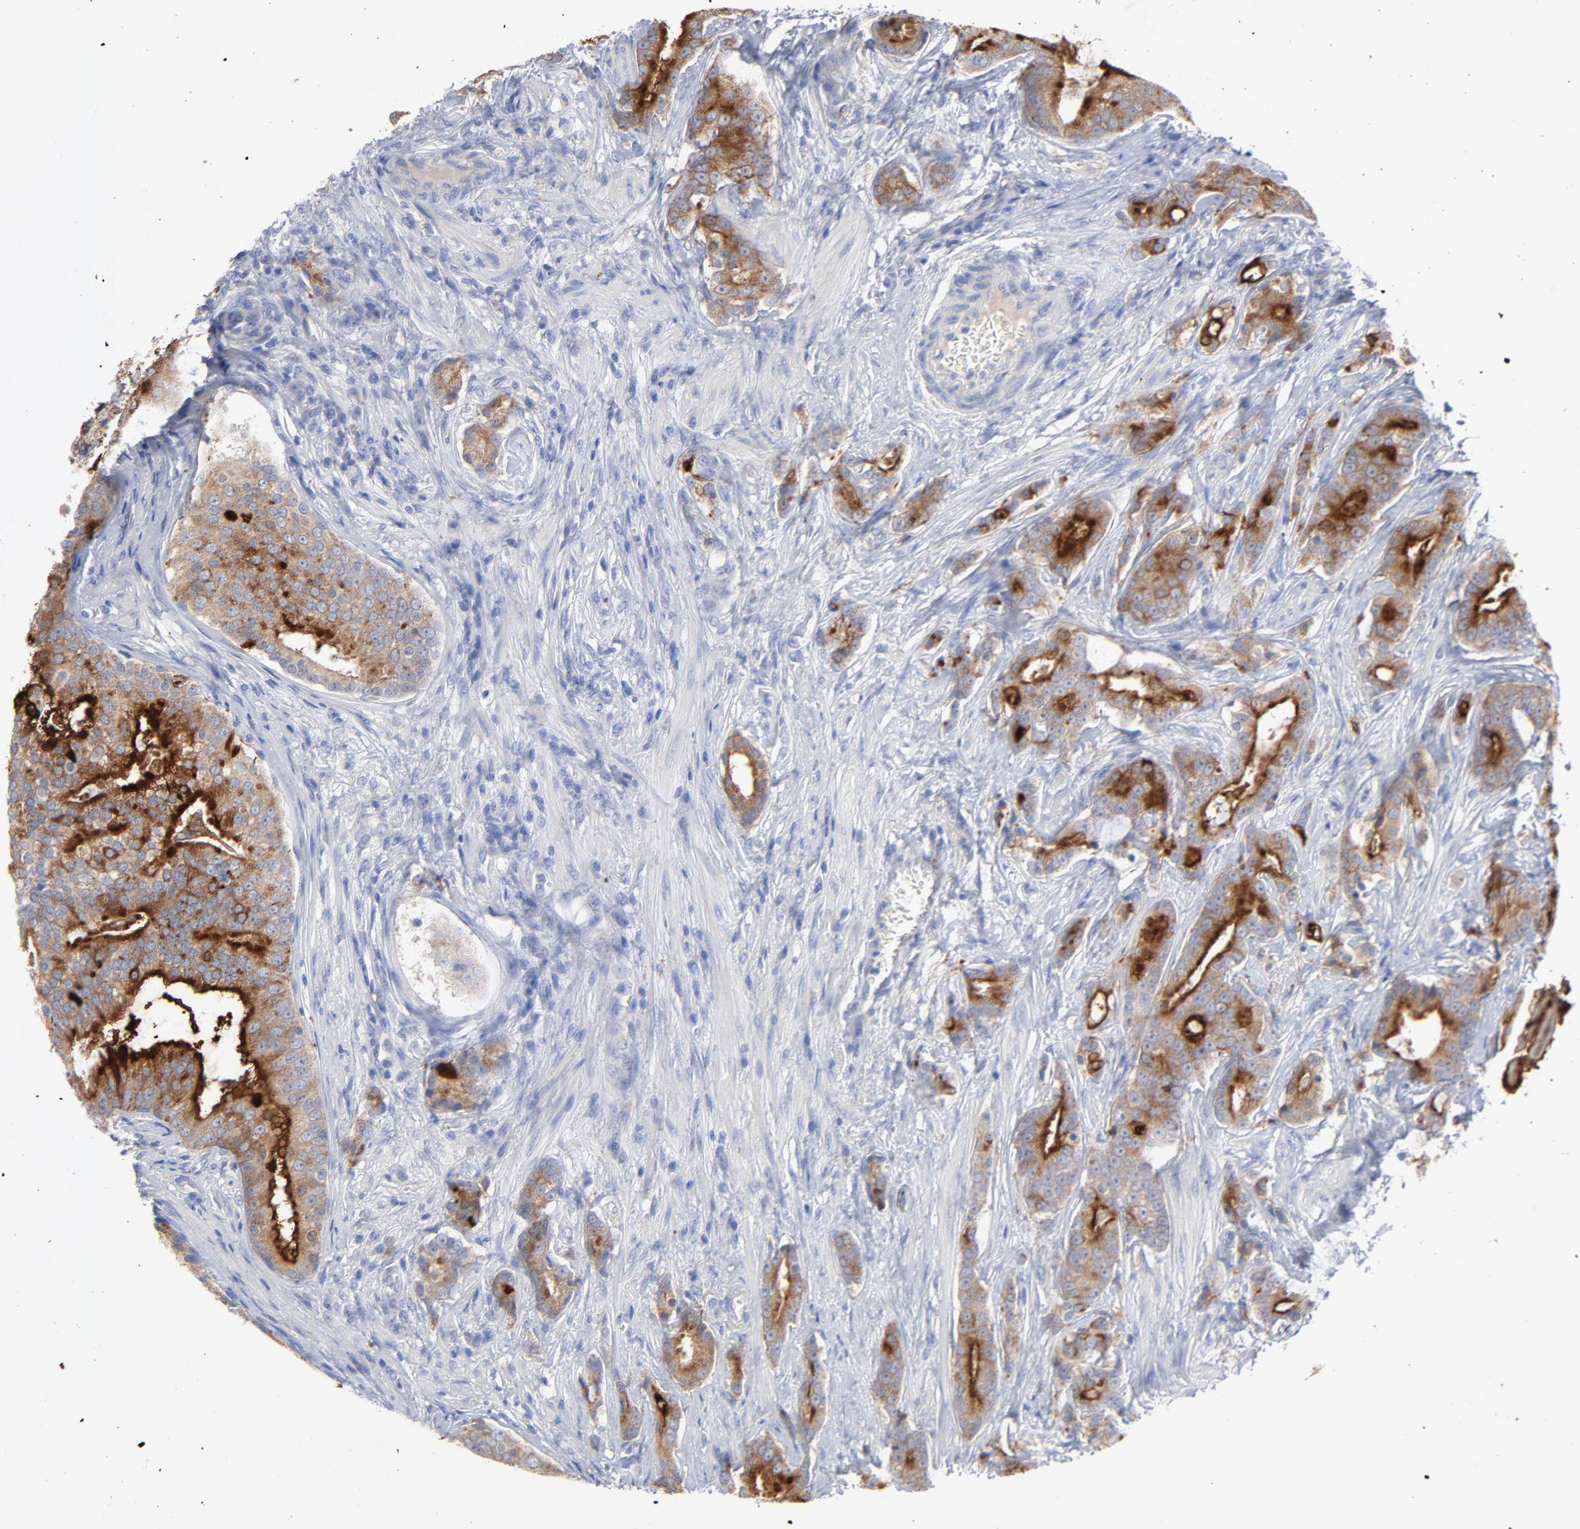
{"staining": {"intensity": "strong", "quantity": ">75%", "location": "cytoplasmic/membranous"}, "tissue": "prostate cancer", "cell_type": "Tumor cells", "image_type": "cancer", "snomed": [{"axis": "morphology", "description": "Adenocarcinoma, Low grade"}, {"axis": "topography", "description": "Prostate"}], "caption": "This is a micrograph of immunohistochemistry staining of adenocarcinoma (low-grade) (prostate), which shows strong positivity in the cytoplasmic/membranous of tumor cells.", "gene": "CPE", "patient": {"sex": "male", "age": 58}}